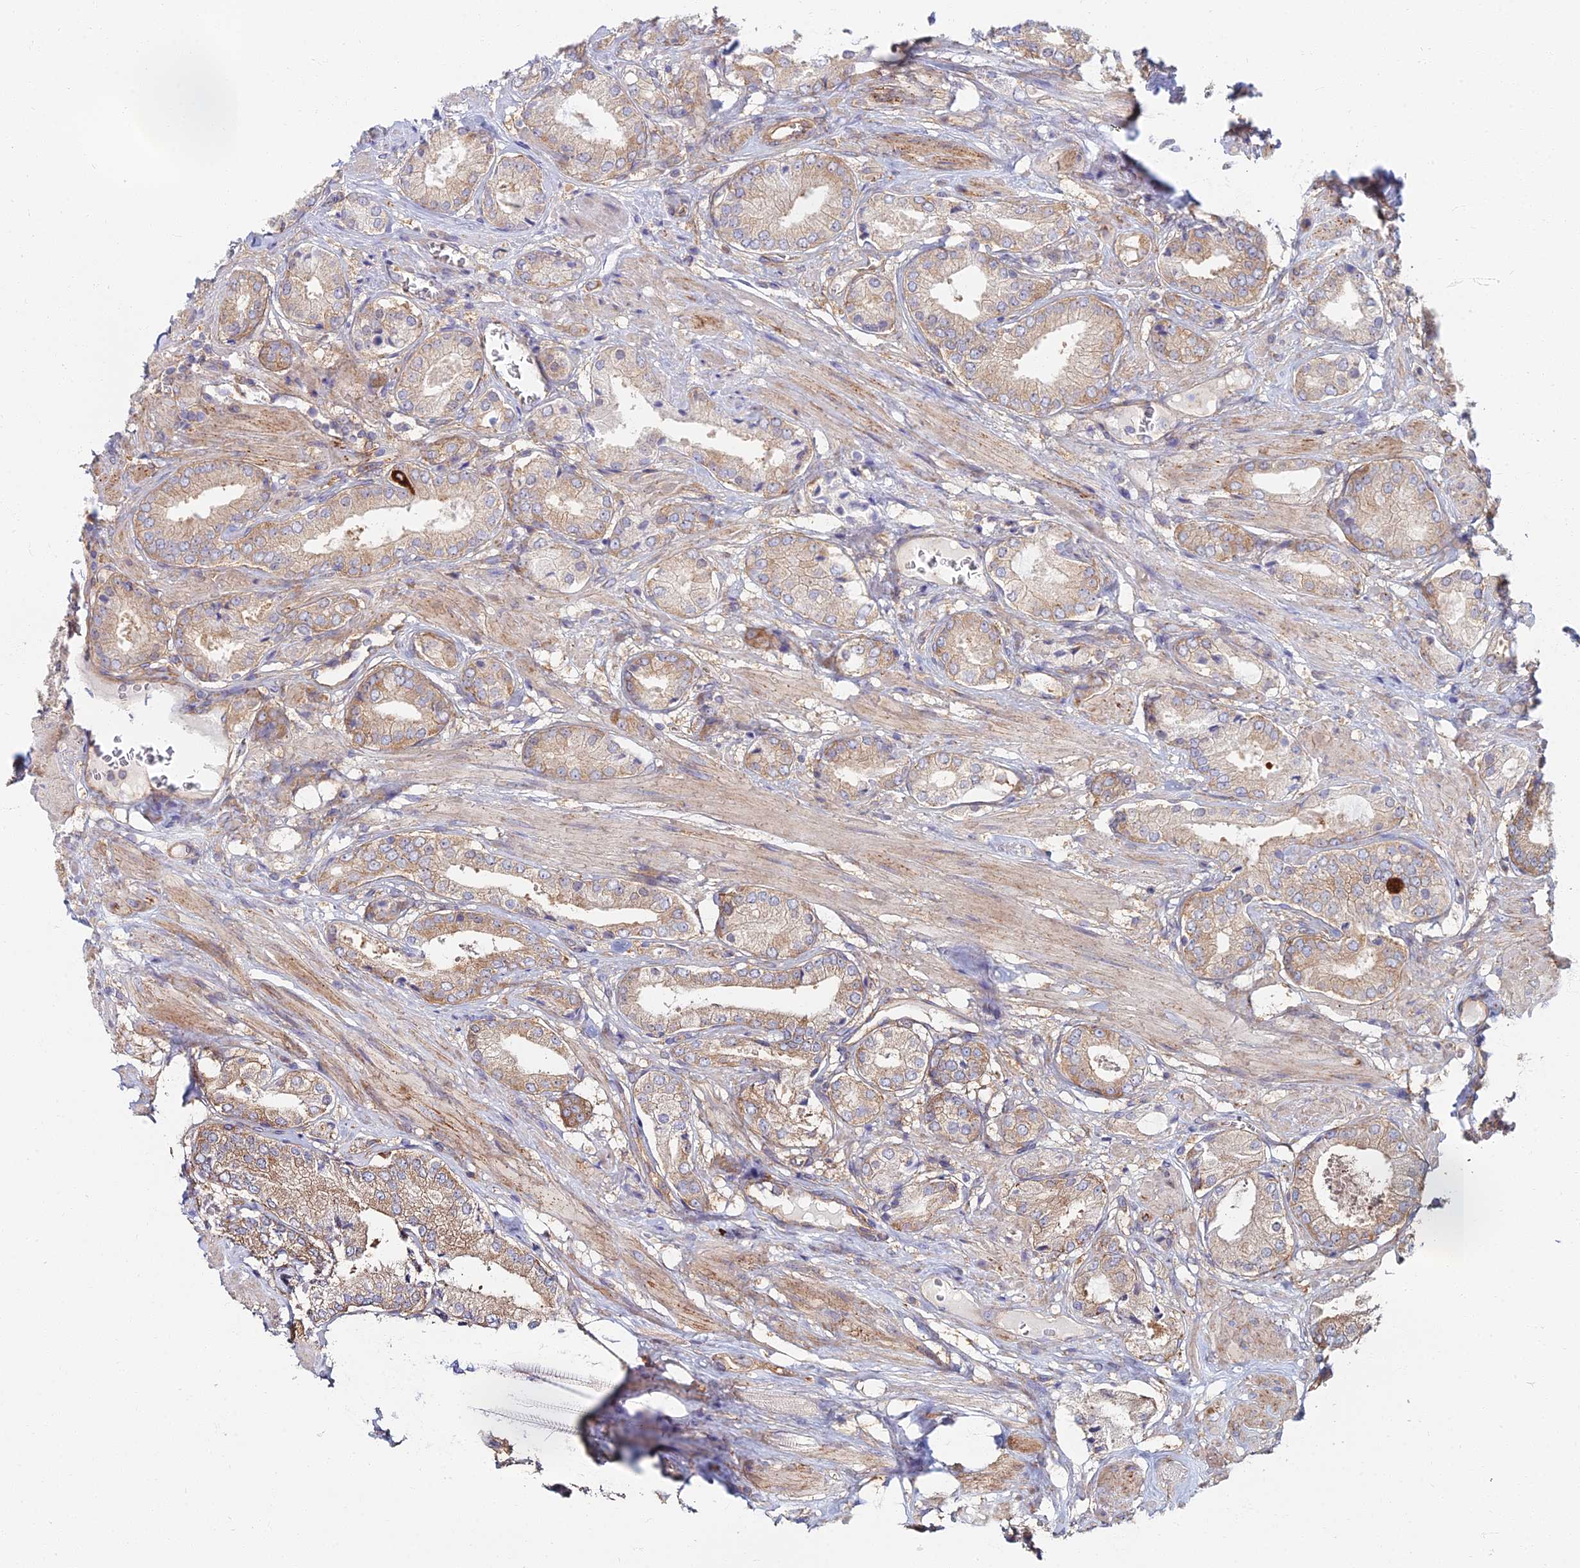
{"staining": {"intensity": "weak", "quantity": ">75%", "location": "cytoplasmic/membranous"}, "tissue": "prostate cancer", "cell_type": "Tumor cells", "image_type": "cancer", "snomed": [{"axis": "morphology", "description": "Adenocarcinoma, High grade"}, {"axis": "topography", "description": "Prostate and seminal vesicle, NOS"}], "caption": "High-power microscopy captured an IHC image of prostate cancer, revealing weak cytoplasmic/membranous staining in about >75% of tumor cells.", "gene": "RBSN", "patient": {"sex": "male", "age": 64}}